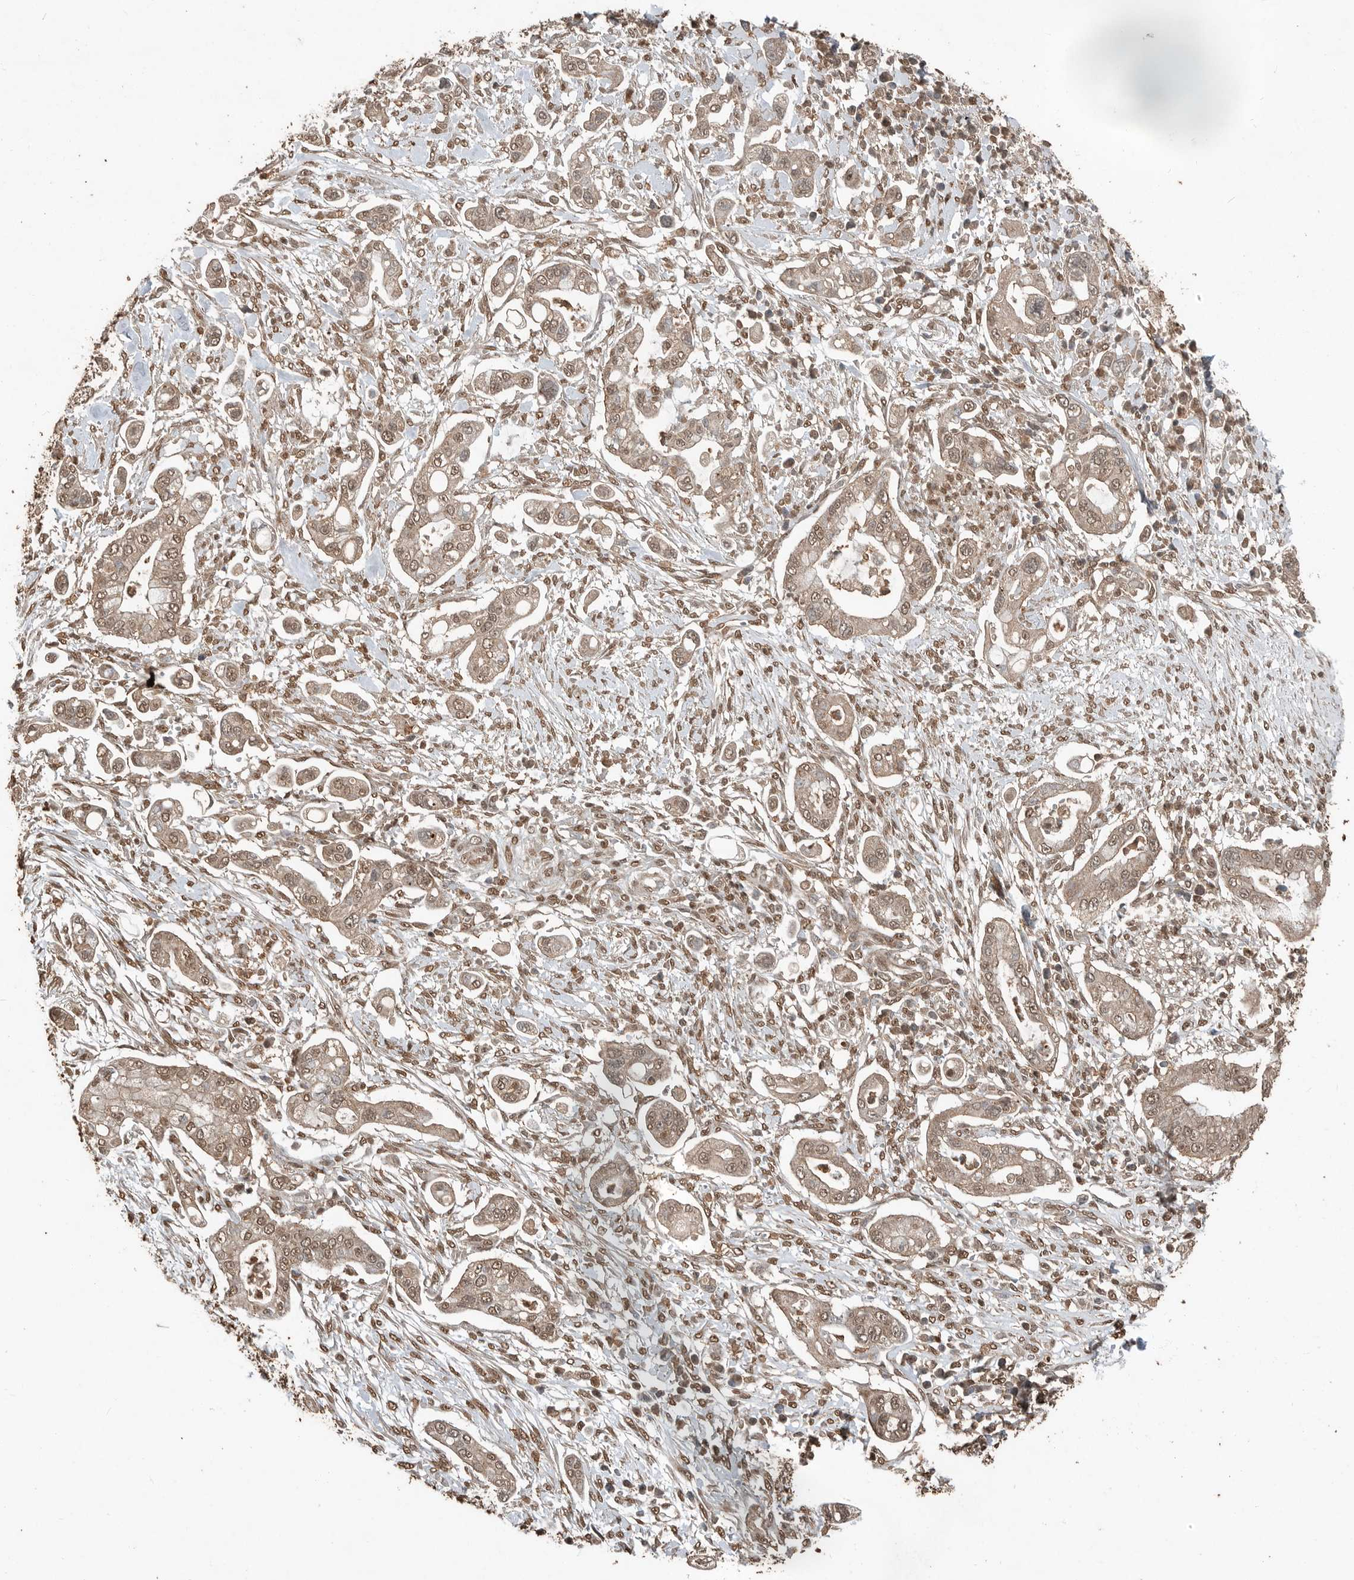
{"staining": {"intensity": "weak", "quantity": ">75%", "location": "cytoplasmic/membranous,nuclear"}, "tissue": "pancreatic cancer", "cell_type": "Tumor cells", "image_type": "cancer", "snomed": [{"axis": "morphology", "description": "Adenocarcinoma, NOS"}, {"axis": "topography", "description": "Pancreas"}], "caption": "Human pancreatic adenocarcinoma stained with a brown dye reveals weak cytoplasmic/membranous and nuclear positive positivity in about >75% of tumor cells.", "gene": "BLZF1", "patient": {"sex": "male", "age": 68}}